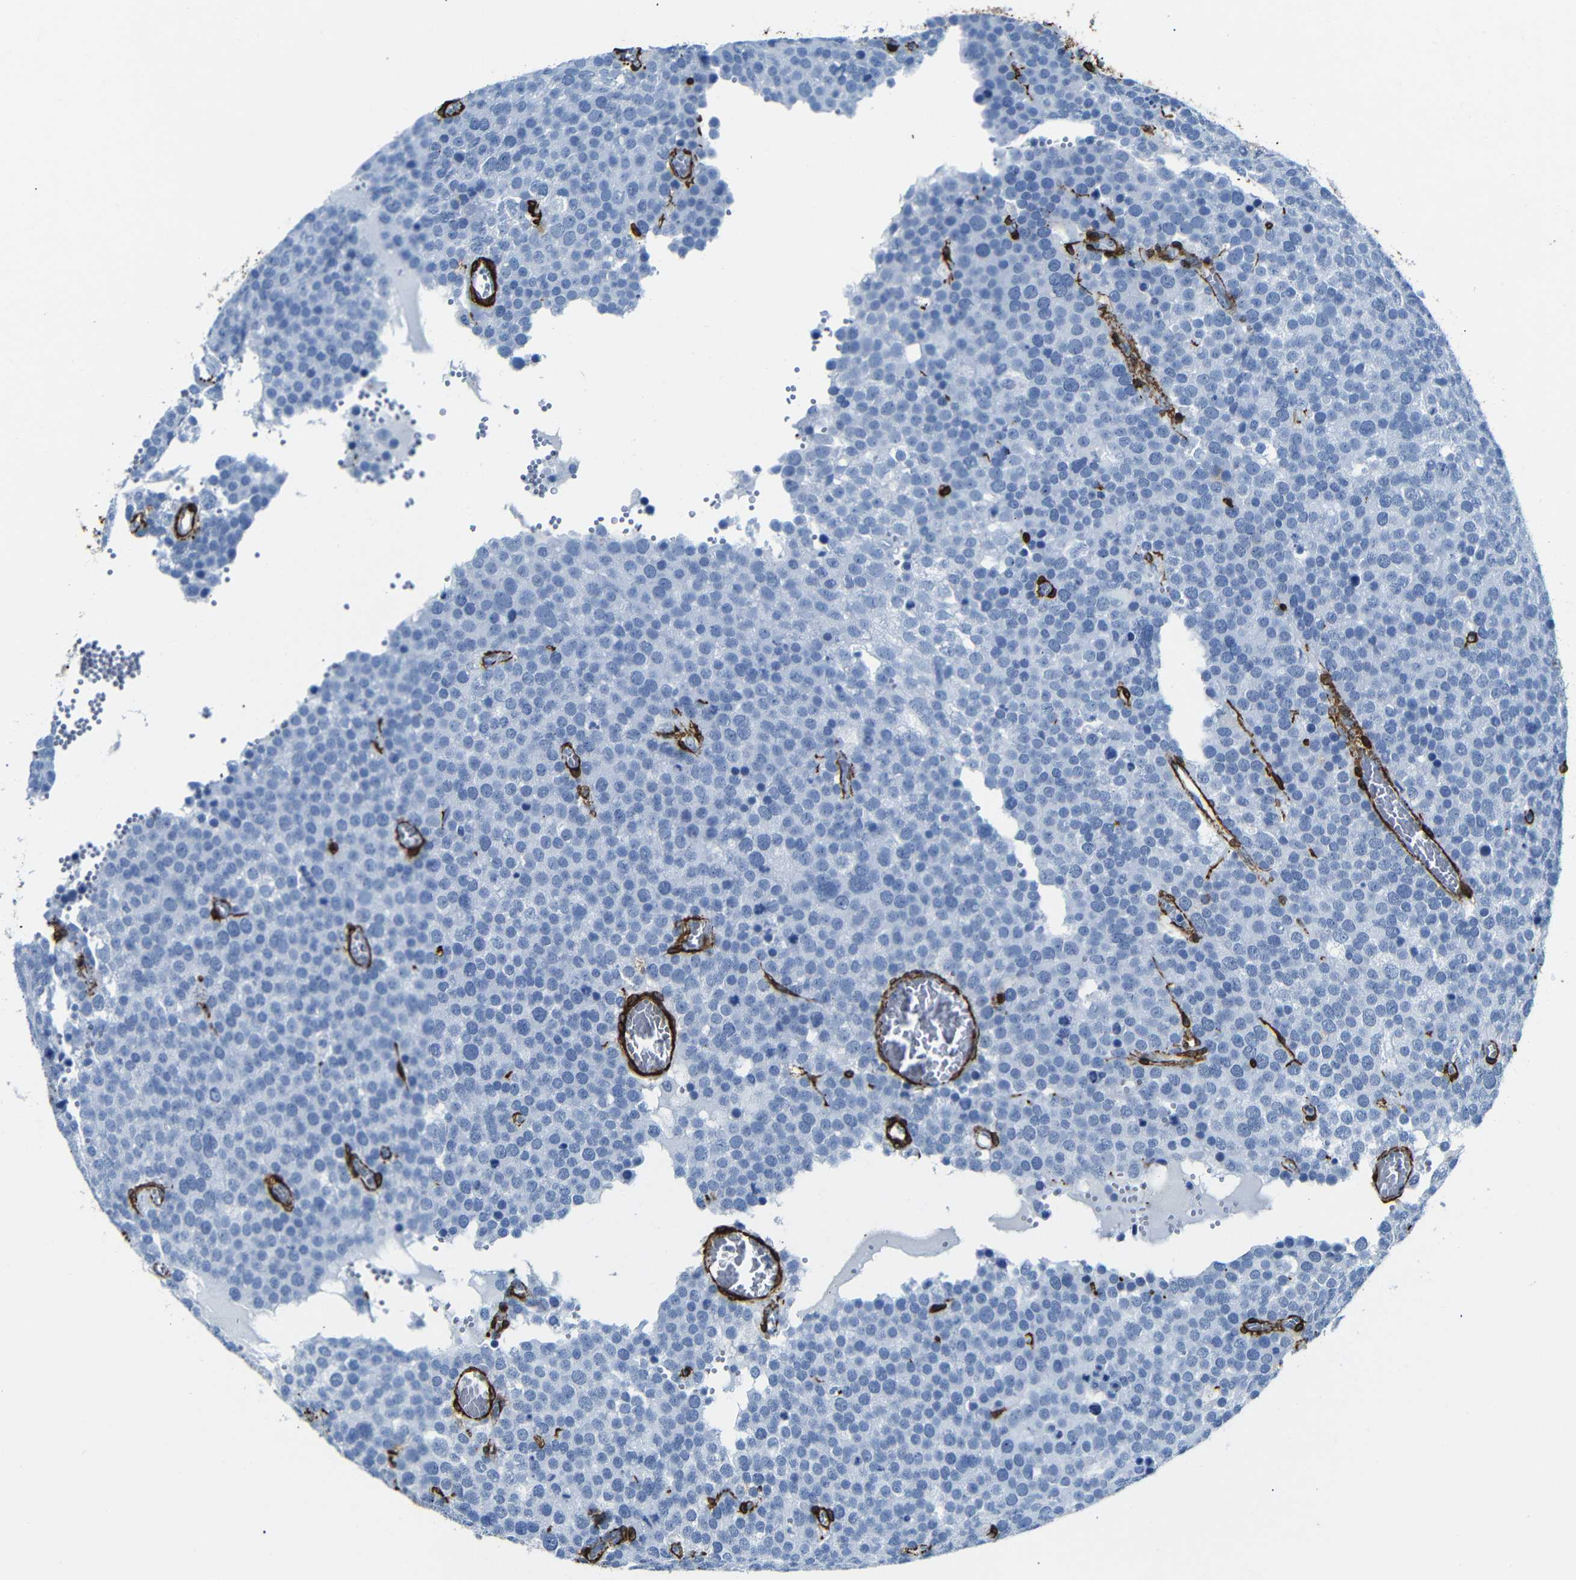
{"staining": {"intensity": "negative", "quantity": "none", "location": "none"}, "tissue": "testis cancer", "cell_type": "Tumor cells", "image_type": "cancer", "snomed": [{"axis": "morphology", "description": "Normal tissue, NOS"}, {"axis": "morphology", "description": "Seminoma, NOS"}, {"axis": "topography", "description": "Testis"}], "caption": "DAB immunohistochemical staining of testis seminoma displays no significant expression in tumor cells.", "gene": "ACTA2", "patient": {"sex": "male", "age": 71}}